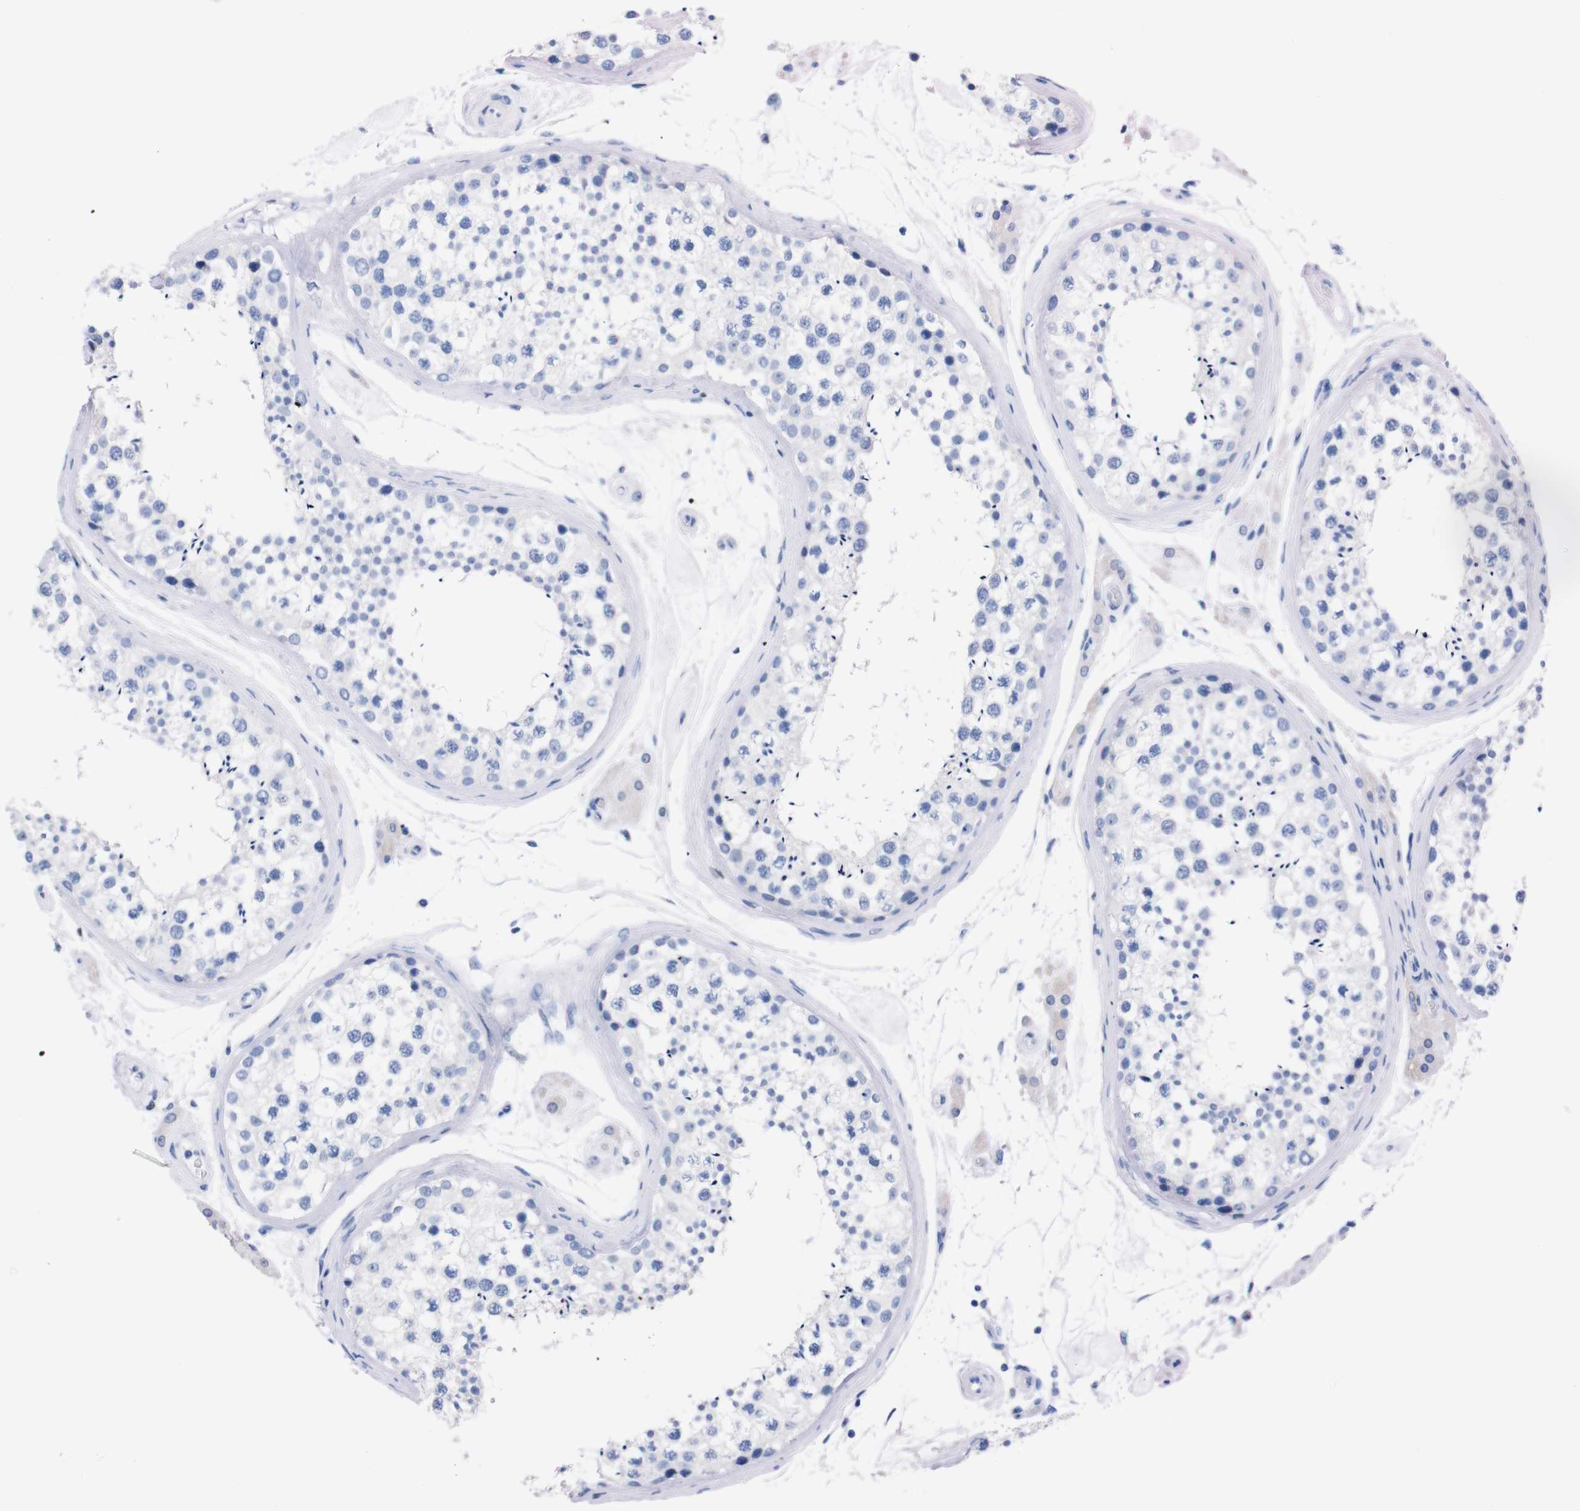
{"staining": {"intensity": "negative", "quantity": "none", "location": "none"}, "tissue": "testis", "cell_type": "Cells in seminiferous ducts", "image_type": "normal", "snomed": [{"axis": "morphology", "description": "Normal tissue, NOS"}, {"axis": "topography", "description": "Testis"}], "caption": "Cells in seminiferous ducts show no significant protein expression in benign testis. (DAB (3,3'-diaminobenzidine) IHC with hematoxylin counter stain).", "gene": "P2RY12", "patient": {"sex": "male", "age": 46}}